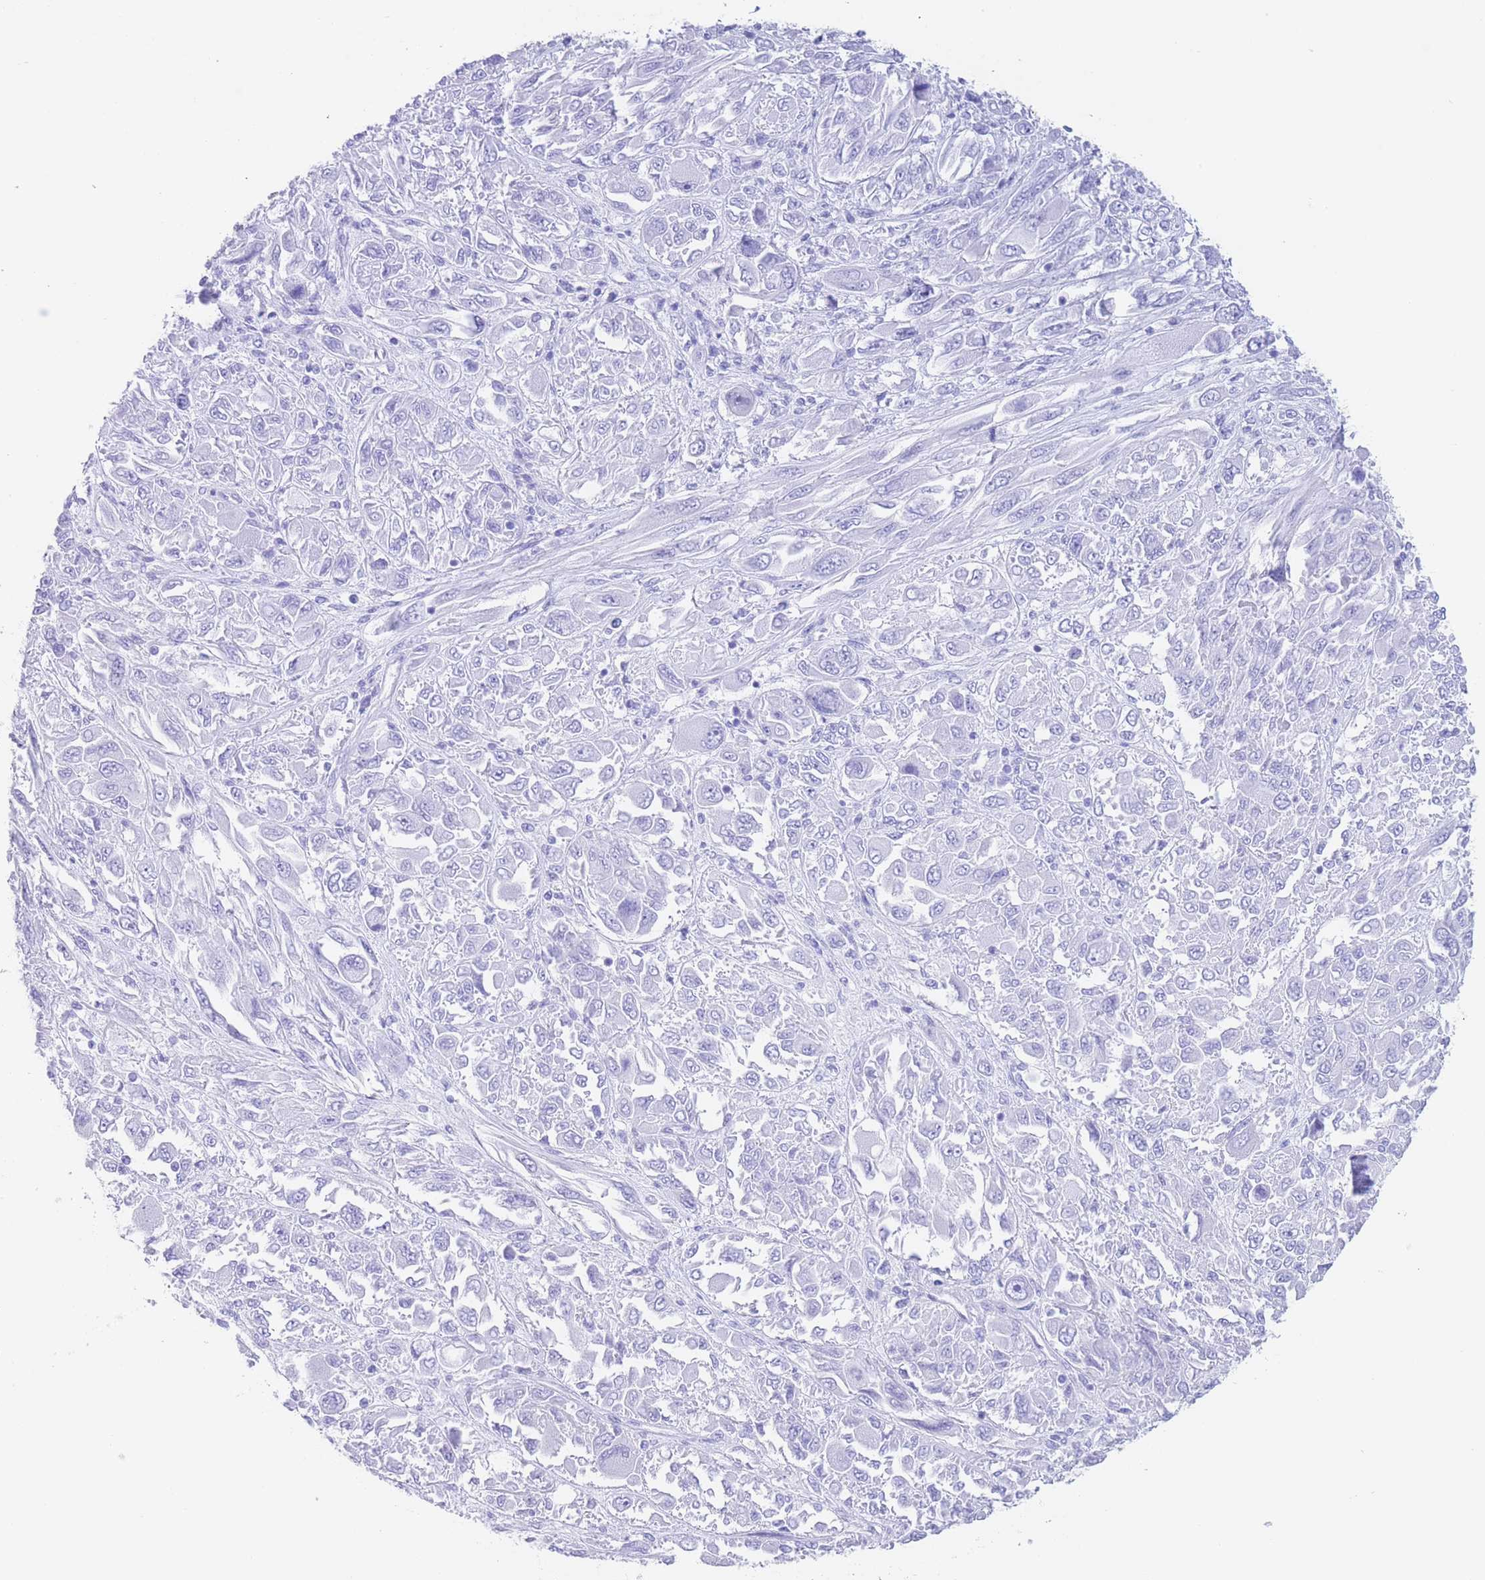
{"staining": {"intensity": "negative", "quantity": "none", "location": "none"}, "tissue": "melanoma", "cell_type": "Tumor cells", "image_type": "cancer", "snomed": [{"axis": "morphology", "description": "Malignant melanoma, NOS"}, {"axis": "topography", "description": "Skin"}], "caption": "There is no significant staining in tumor cells of malignant melanoma.", "gene": "SLCO1B3", "patient": {"sex": "female", "age": 91}}